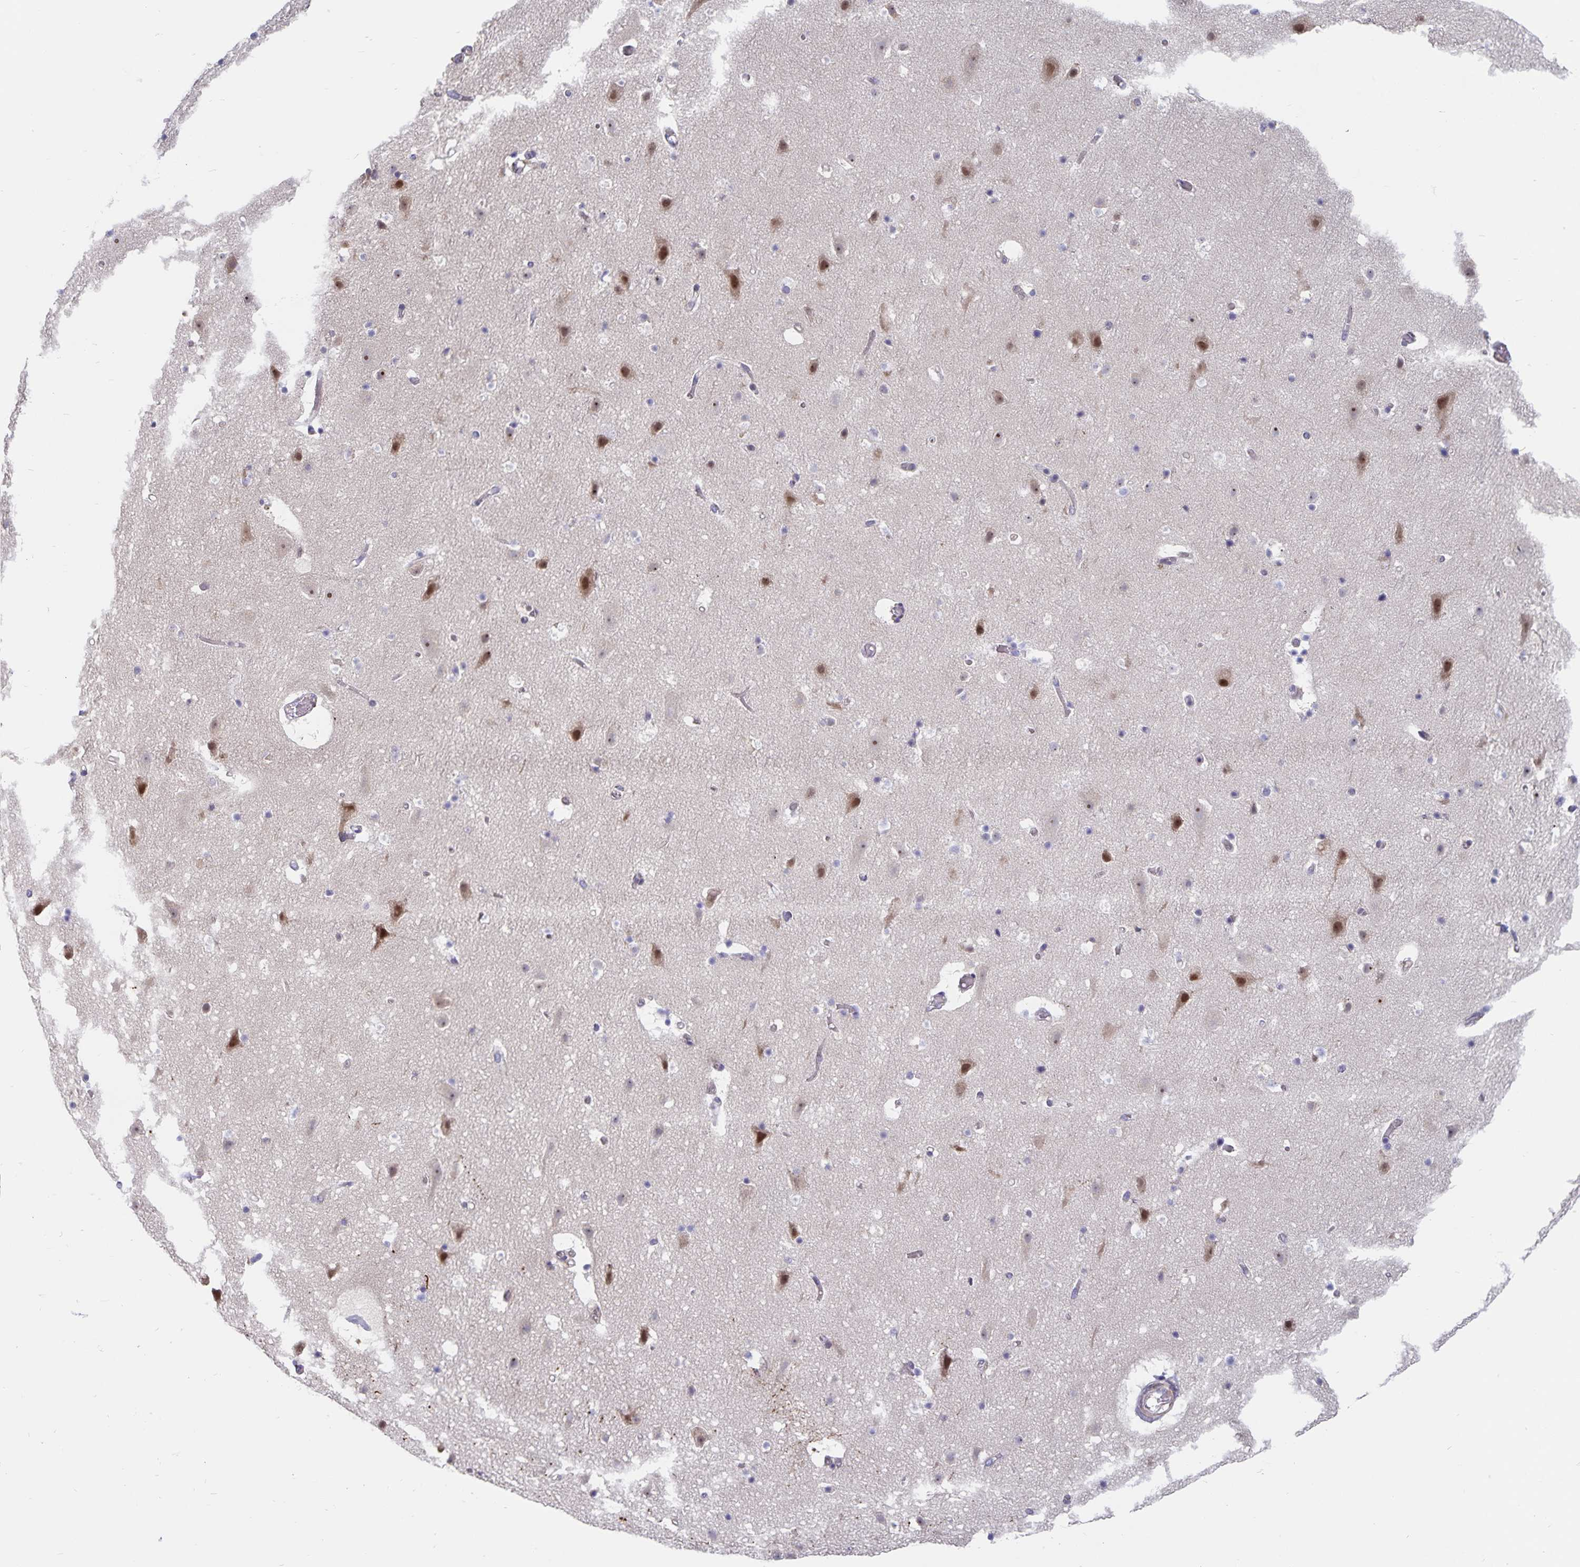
{"staining": {"intensity": "weak", "quantity": "<25%", "location": "cytoplasmic/membranous"}, "tissue": "cerebral cortex", "cell_type": "Endothelial cells", "image_type": "normal", "snomed": [{"axis": "morphology", "description": "Normal tissue, NOS"}, {"axis": "topography", "description": "Cerebral cortex"}], "caption": "Protein analysis of unremarkable cerebral cortex exhibits no significant positivity in endothelial cells.", "gene": "BAG6", "patient": {"sex": "female", "age": 42}}